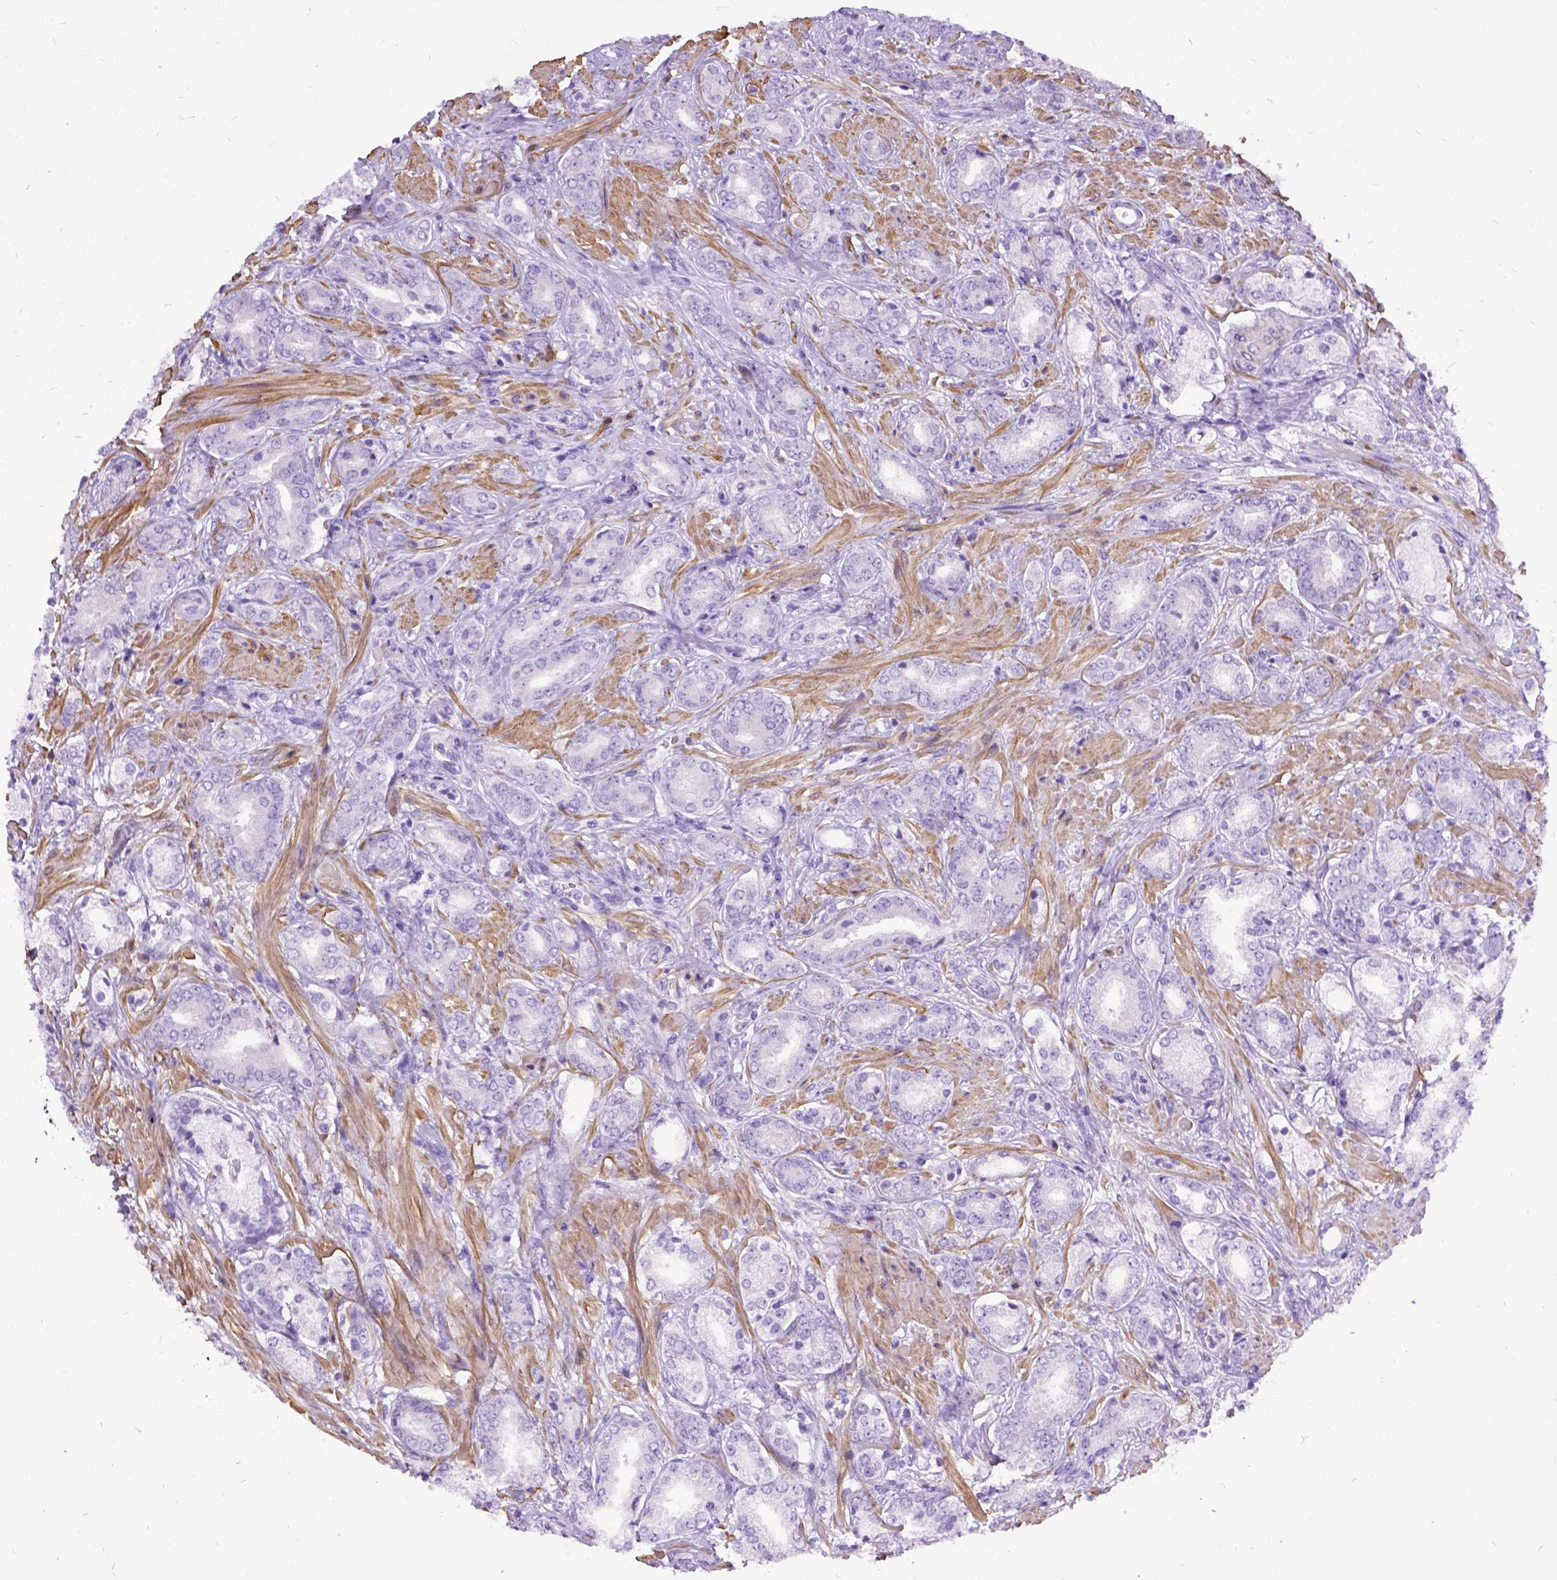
{"staining": {"intensity": "negative", "quantity": "none", "location": "none"}, "tissue": "prostate cancer", "cell_type": "Tumor cells", "image_type": "cancer", "snomed": [{"axis": "morphology", "description": "Adenocarcinoma, High grade"}, {"axis": "topography", "description": "Prostate"}], "caption": "Immunohistochemistry (IHC) photomicrograph of neoplastic tissue: human prostate cancer stained with DAB (3,3'-diaminobenzidine) displays no significant protein expression in tumor cells.", "gene": "PRG2", "patient": {"sex": "male", "age": 56}}